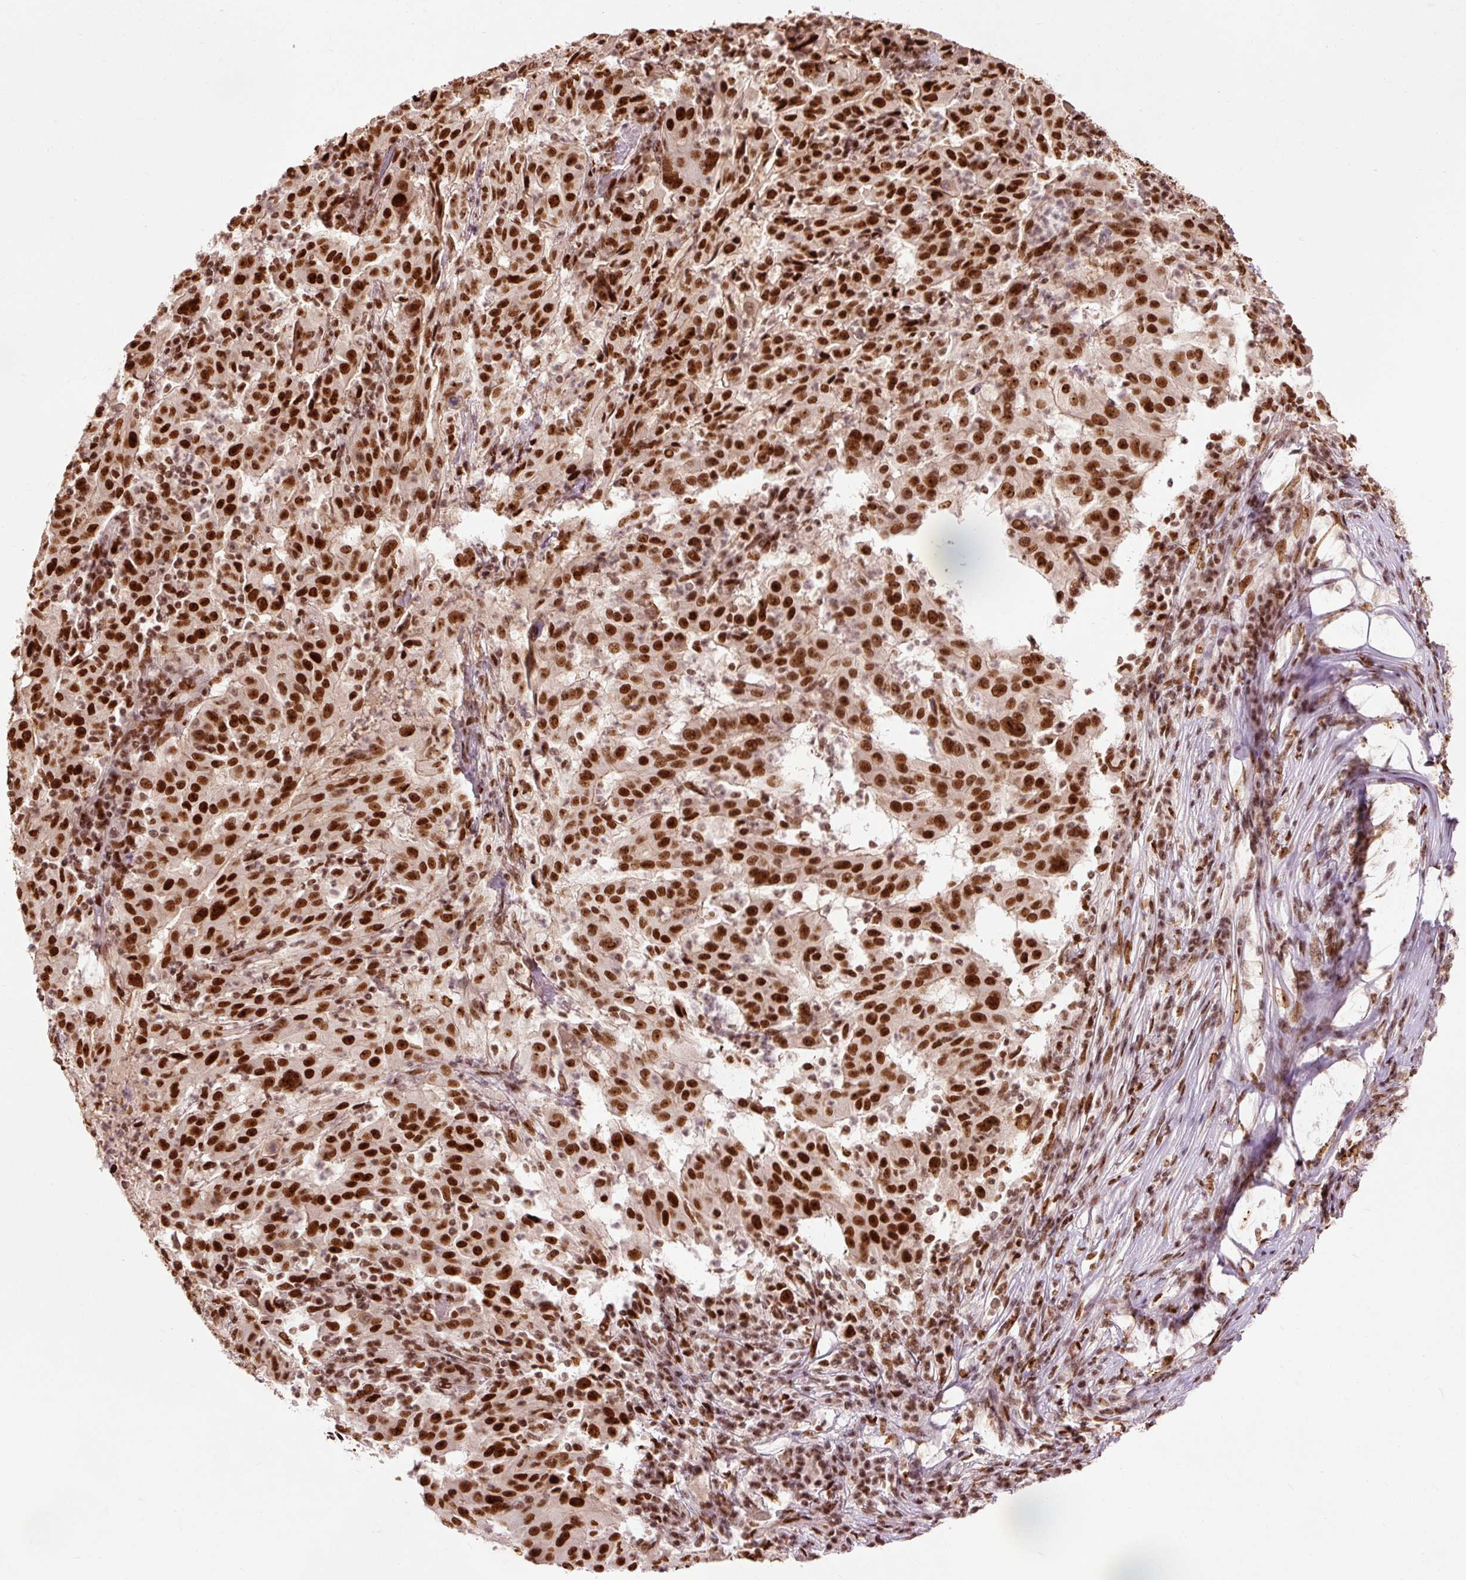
{"staining": {"intensity": "strong", "quantity": ">75%", "location": "nuclear"}, "tissue": "pancreatic cancer", "cell_type": "Tumor cells", "image_type": "cancer", "snomed": [{"axis": "morphology", "description": "Adenocarcinoma, NOS"}, {"axis": "topography", "description": "Pancreas"}], "caption": "Protein analysis of adenocarcinoma (pancreatic) tissue shows strong nuclear expression in about >75% of tumor cells. The staining was performed using DAB (3,3'-diaminobenzidine), with brown indicating positive protein expression. Nuclei are stained blue with hematoxylin.", "gene": "ZBTB44", "patient": {"sex": "male", "age": 63}}